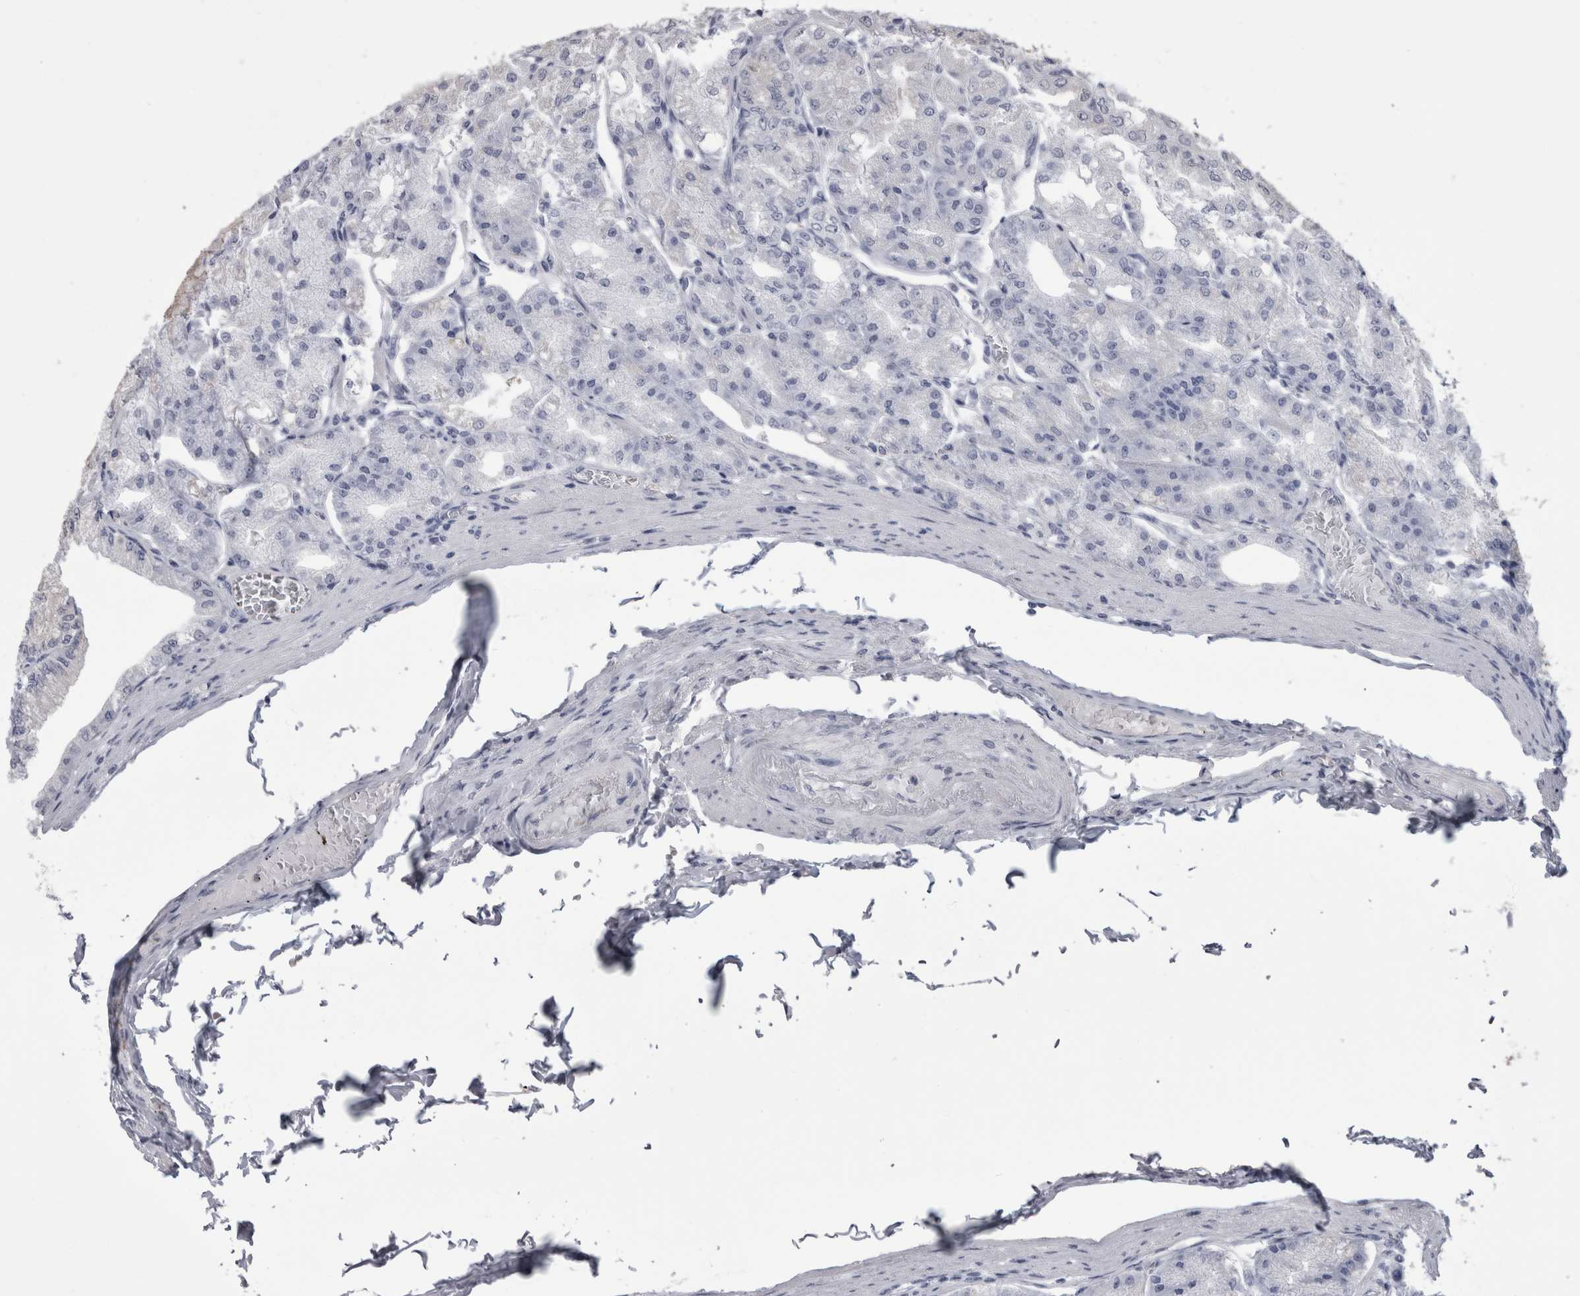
{"staining": {"intensity": "negative", "quantity": "none", "location": "none"}, "tissue": "stomach", "cell_type": "Glandular cells", "image_type": "normal", "snomed": [{"axis": "morphology", "description": "Normal tissue, NOS"}, {"axis": "topography", "description": "Stomach, lower"}], "caption": "Glandular cells show no significant protein positivity in normal stomach.", "gene": "ALDH8A1", "patient": {"sex": "male", "age": 71}}